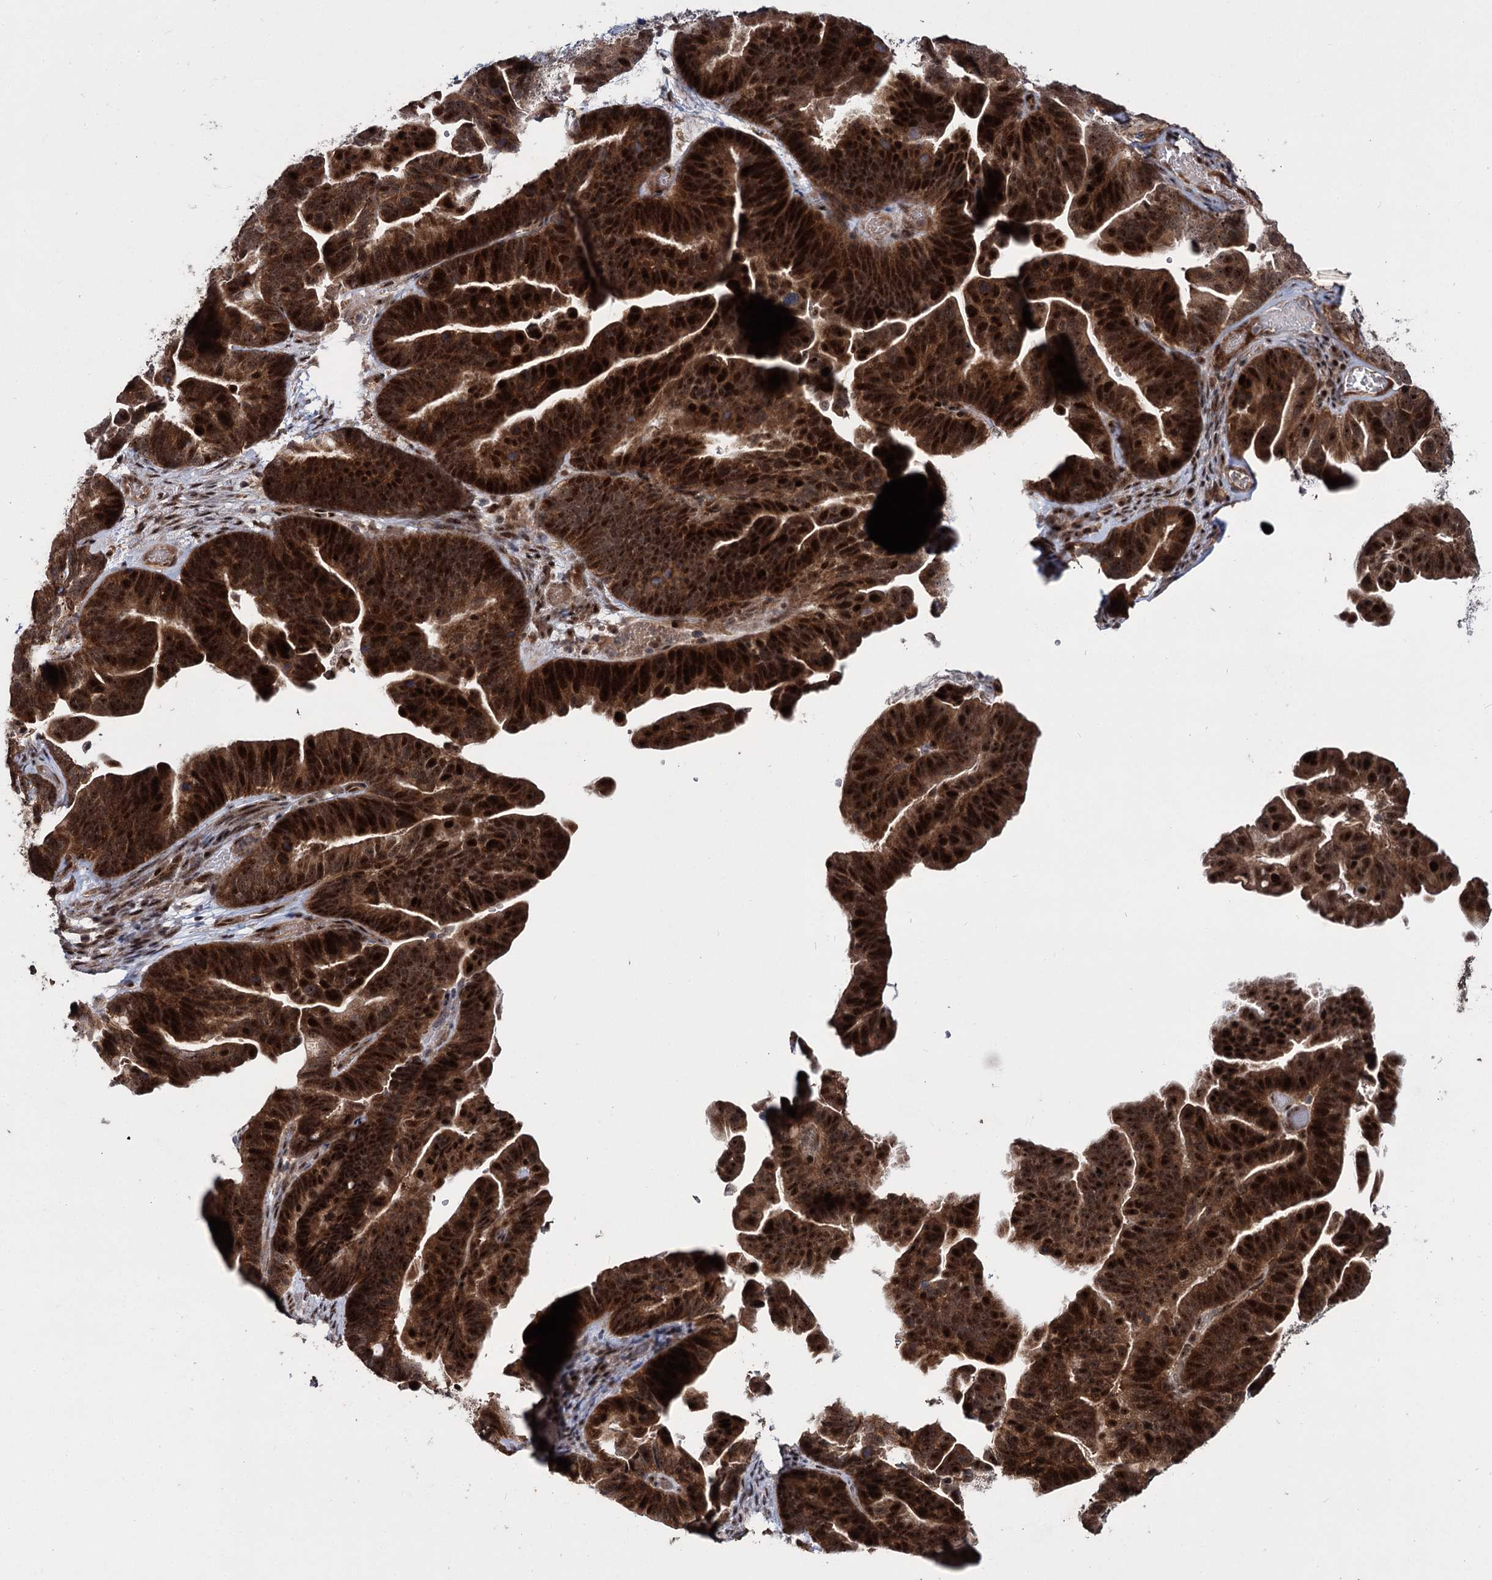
{"staining": {"intensity": "strong", "quantity": ">75%", "location": "cytoplasmic/membranous,nuclear"}, "tissue": "ovarian cancer", "cell_type": "Tumor cells", "image_type": "cancer", "snomed": [{"axis": "morphology", "description": "Cystadenocarcinoma, serous, NOS"}, {"axis": "topography", "description": "Ovary"}], "caption": "Ovarian cancer (serous cystadenocarcinoma) was stained to show a protein in brown. There is high levels of strong cytoplasmic/membranous and nuclear staining in about >75% of tumor cells.", "gene": "MKNK2", "patient": {"sex": "female", "age": 56}}